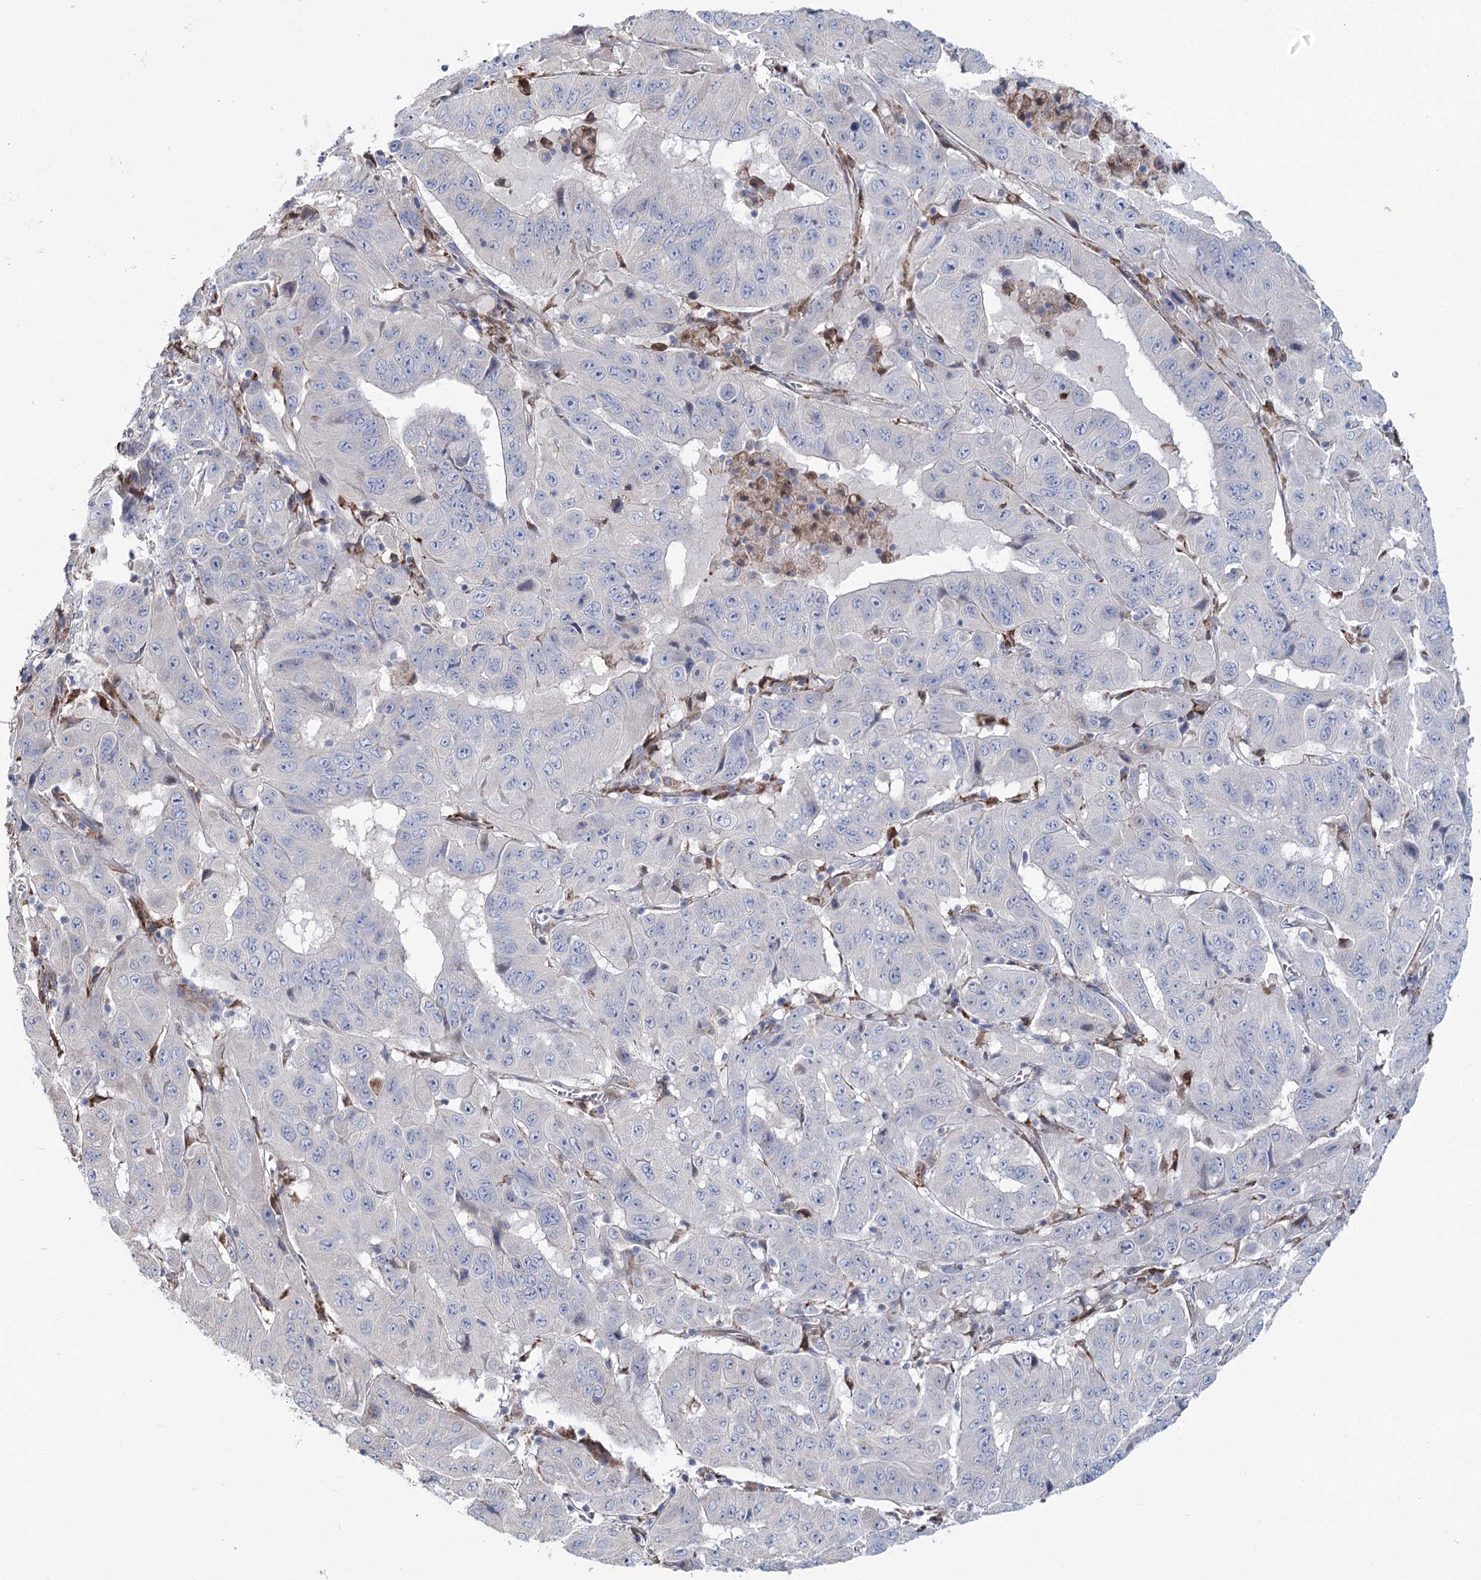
{"staining": {"intensity": "negative", "quantity": "none", "location": "none"}, "tissue": "pancreatic cancer", "cell_type": "Tumor cells", "image_type": "cancer", "snomed": [{"axis": "morphology", "description": "Adenocarcinoma, NOS"}, {"axis": "topography", "description": "Pancreas"}], "caption": "Adenocarcinoma (pancreatic) stained for a protein using immunohistochemistry shows no positivity tumor cells.", "gene": "CPLANE1", "patient": {"sex": "male", "age": 63}}